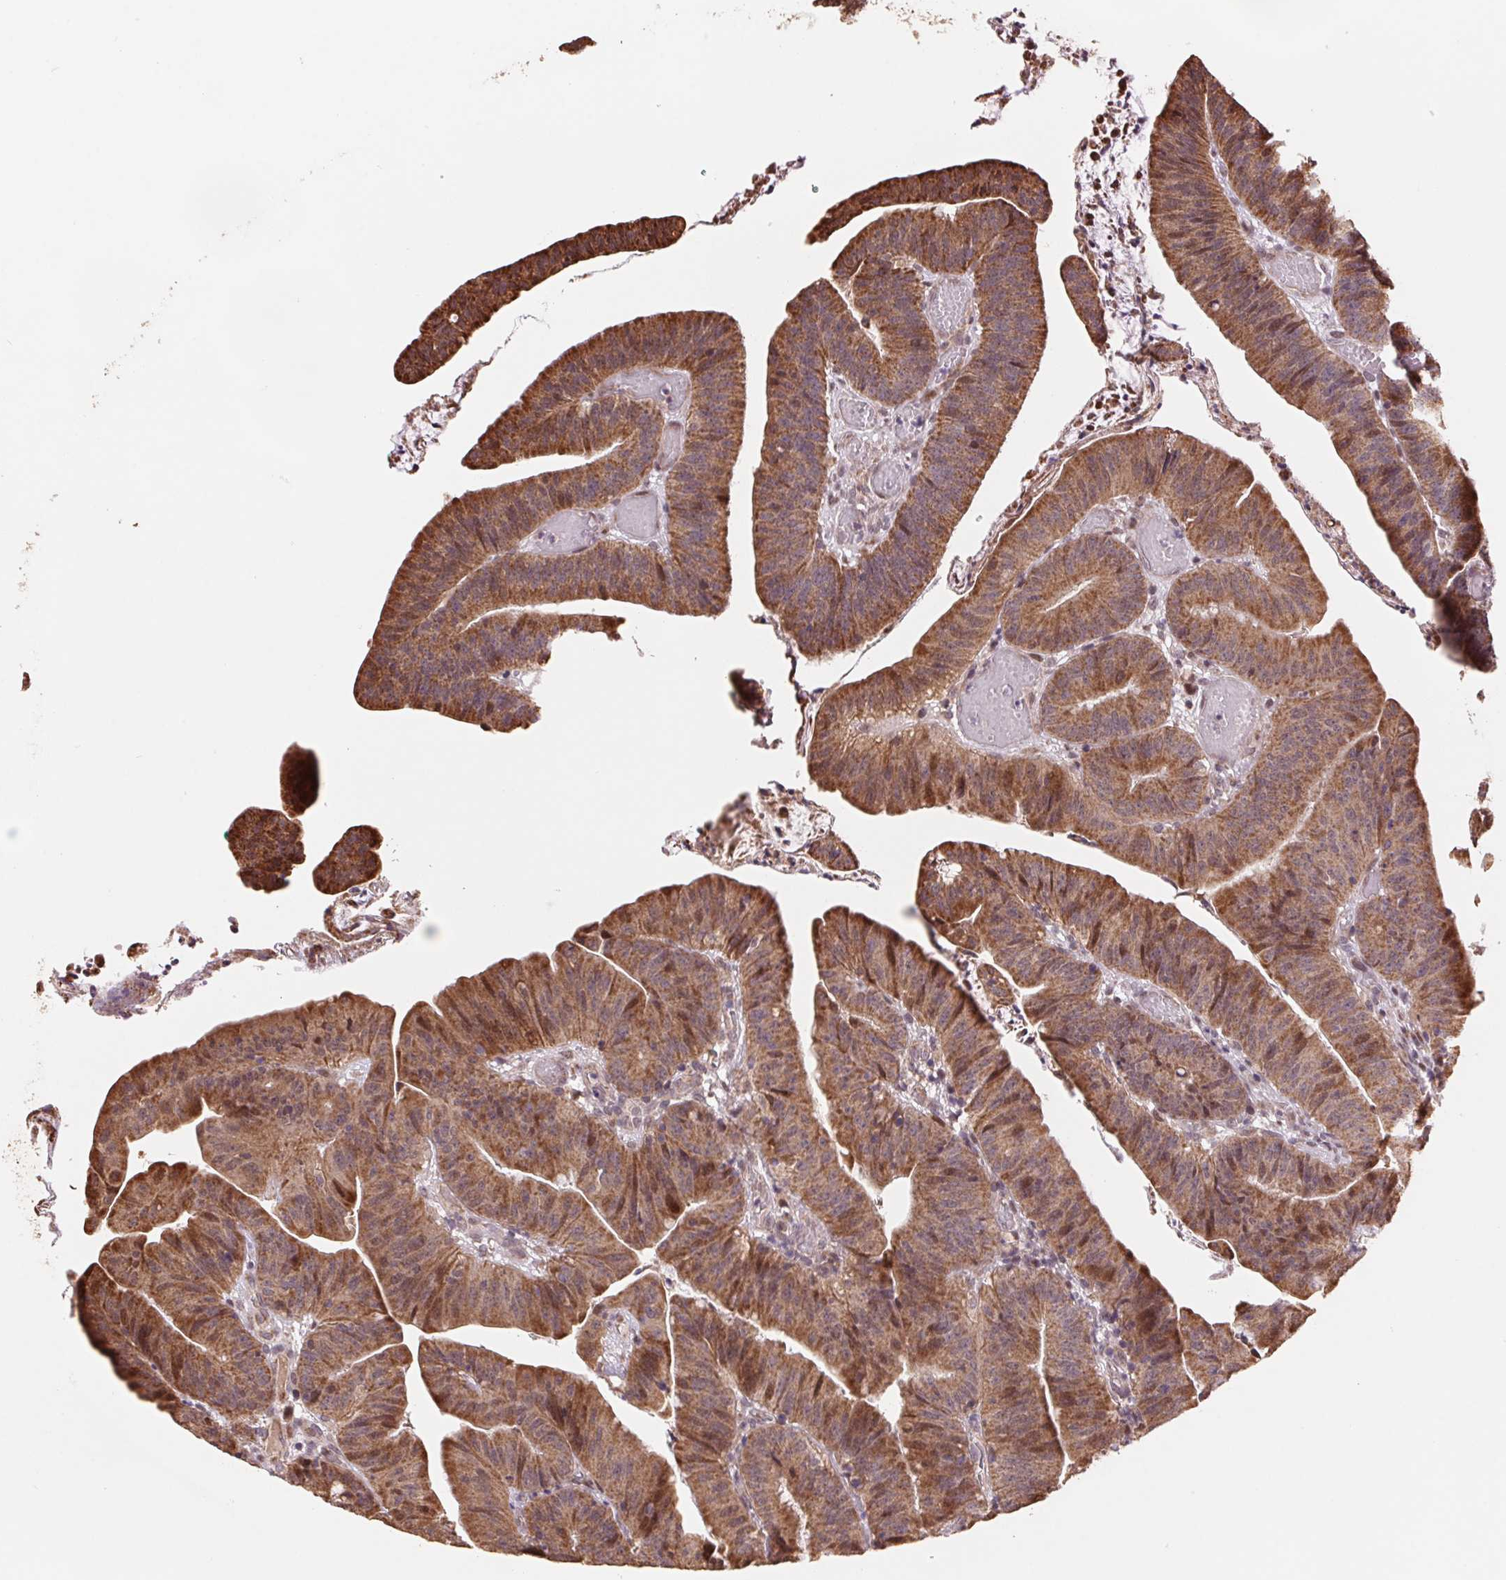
{"staining": {"intensity": "moderate", "quantity": ">75%", "location": "cytoplasmic/membranous"}, "tissue": "colorectal cancer", "cell_type": "Tumor cells", "image_type": "cancer", "snomed": [{"axis": "morphology", "description": "Adenocarcinoma, NOS"}, {"axis": "topography", "description": "Colon"}], "caption": "Immunohistochemical staining of adenocarcinoma (colorectal) reveals medium levels of moderate cytoplasmic/membranous protein staining in approximately >75% of tumor cells.", "gene": "PDHA1", "patient": {"sex": "female", "age": 78}}